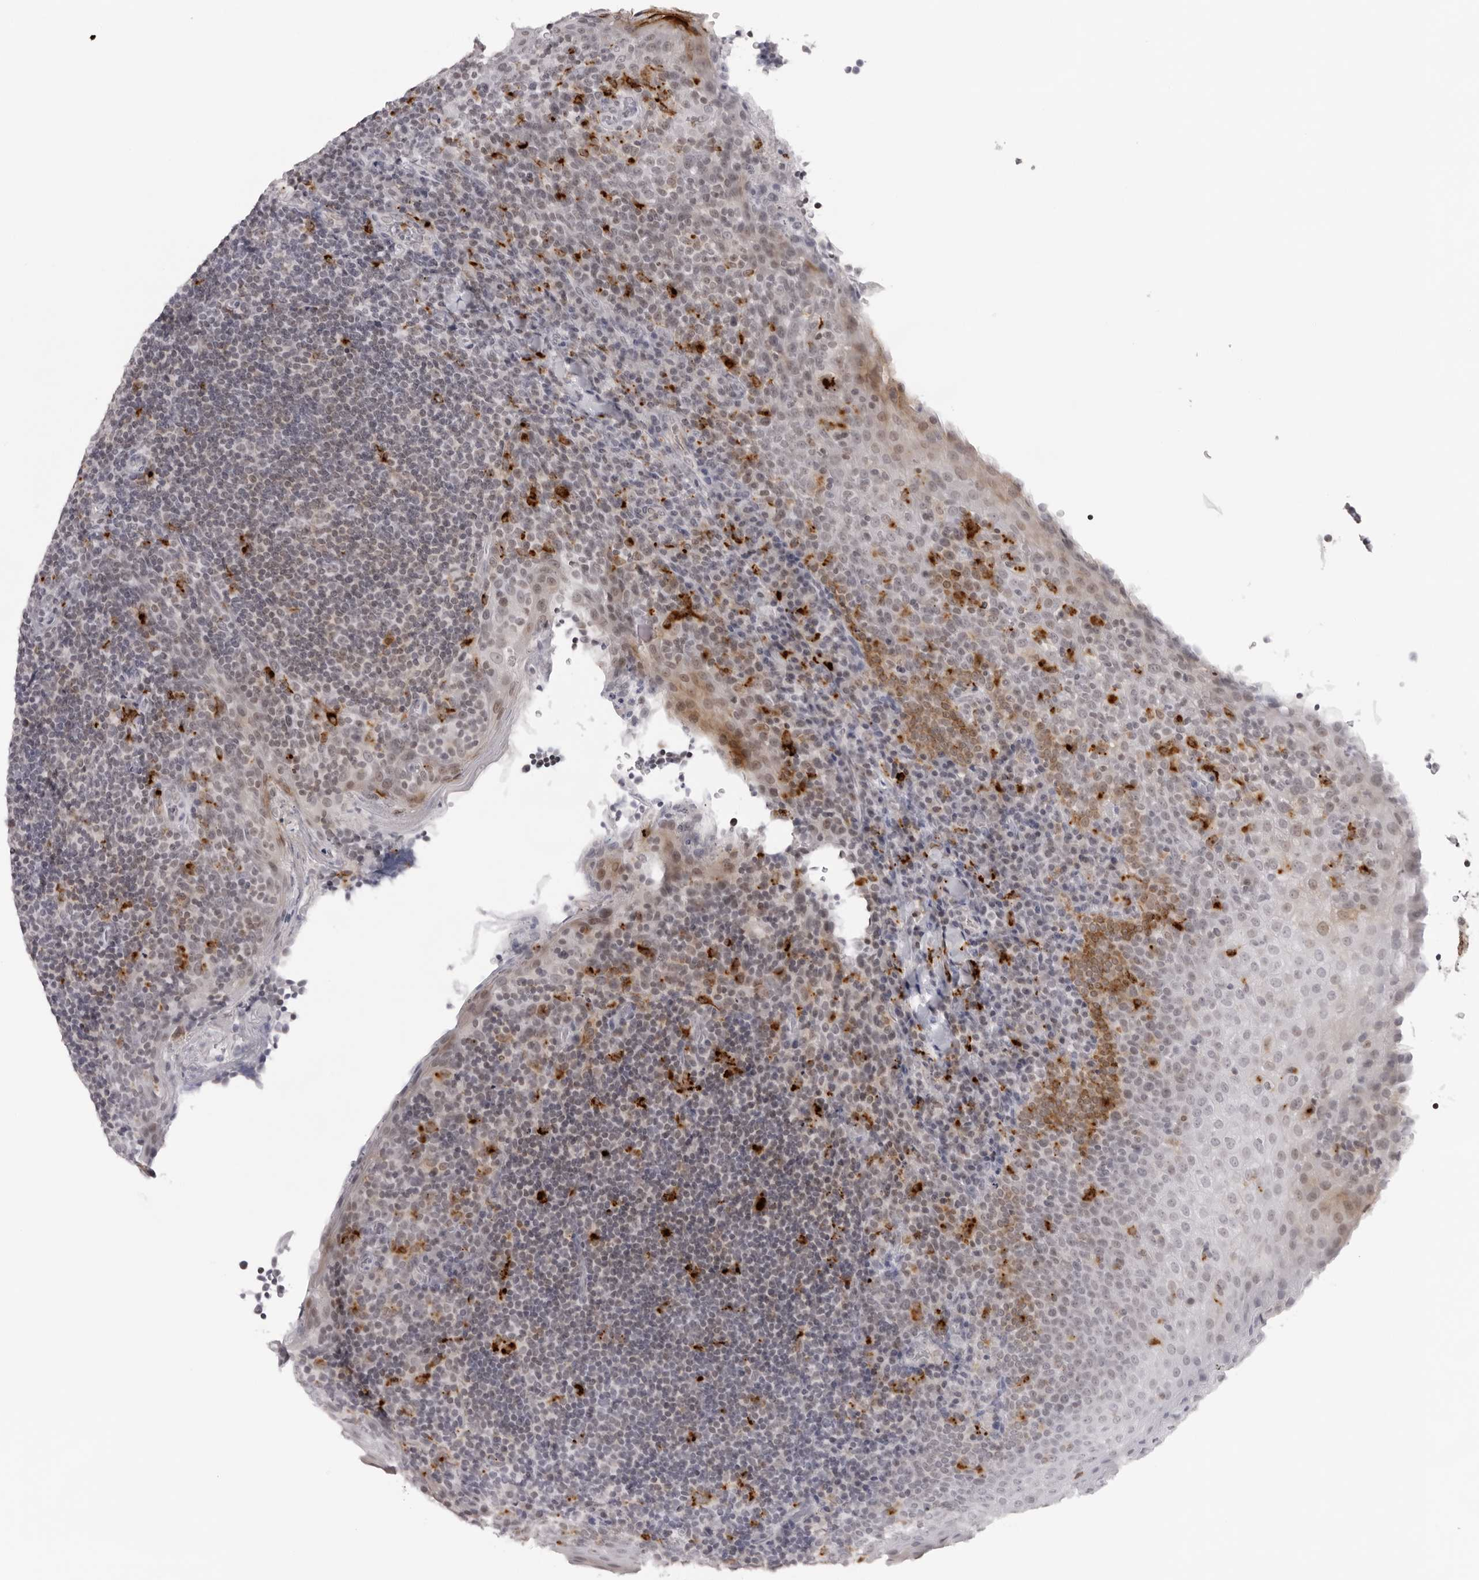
{"staining": {"intensity": "negative", "quantity": "none", "location": "none"}, "tissue": "tonsil", "cell_type": "Germinal center cells", "image_type": "normal", "snomed": [{"axis": "morphology", "description": "Normal tissue, NOS"}, {"axis": "topography", "description": "Tonsil"}], "caption": "Immunohistochemistry (IHC) histopathology image of benign human tonsil stained for a protein (brown), which demonstrates no staining in germinal center cells. The staining is performed using DAB (3,3'-diaminobenzidine) brown chromogen with nuclei counter-stained in using hematoxylin.", "gene": "KLK12", "patient": {"sex": "male", "age": 17}}